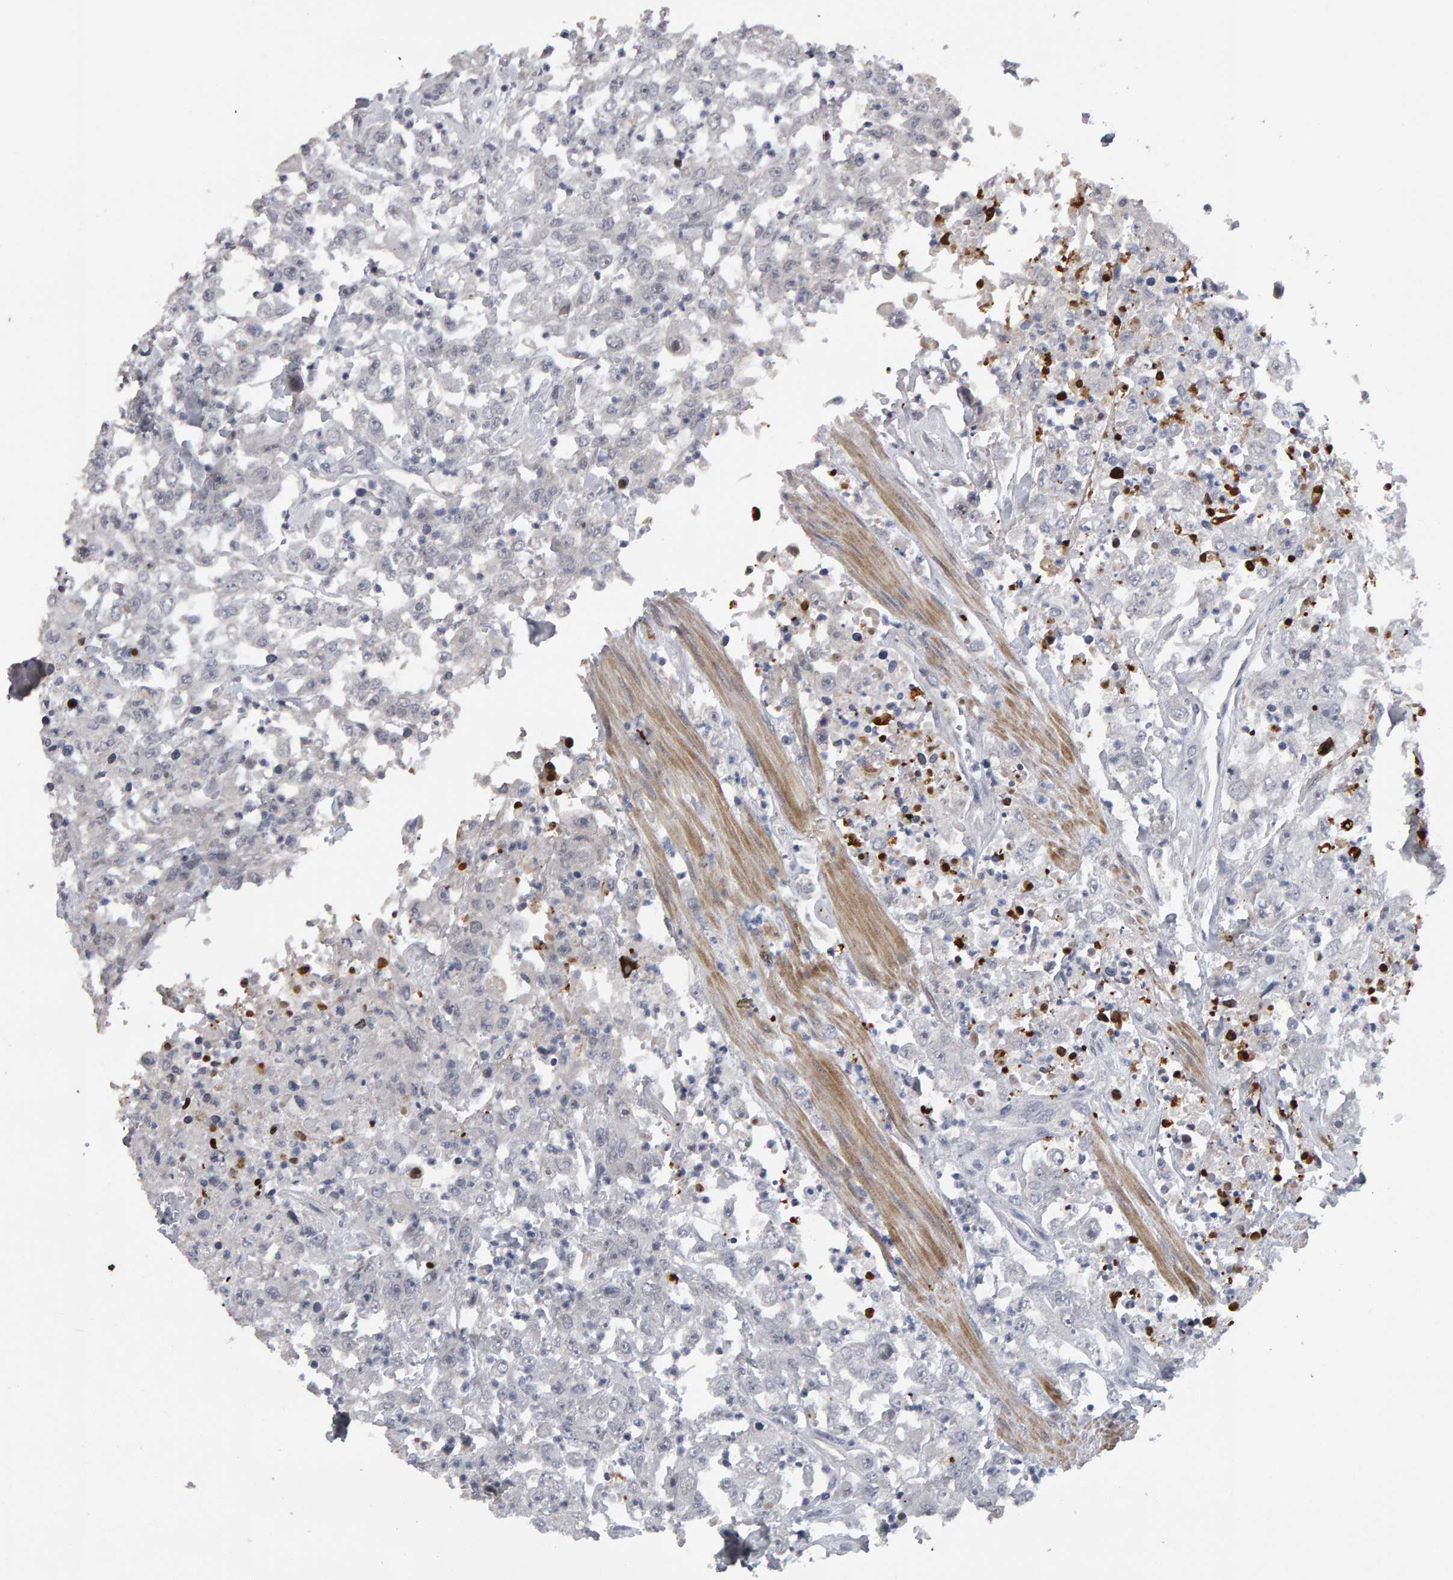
{"staining": {"intensity": "negative", "quantity": "none", "location": "none"}, "tissue": "urothelial cancer", "cell_type": "Tumor cells", "image_type": "cancer", "snomed": [{"axis": "morphology", "description": "Urothelial carcinoma, High grade"}, {"axis": "topography", "description": "Urinary bladder"}], "caption": "This is a image of immunohistochemistry staining of urothelial carcinoma (high-grade), which shows no staining in tumor cells. (DAB (3,3'-diaminobenzidine) immunohistochemistry (IHC) with hematoxylin counter stain).", "gene": "IPO8", "patient": {"sex": "male", "age": 46}}